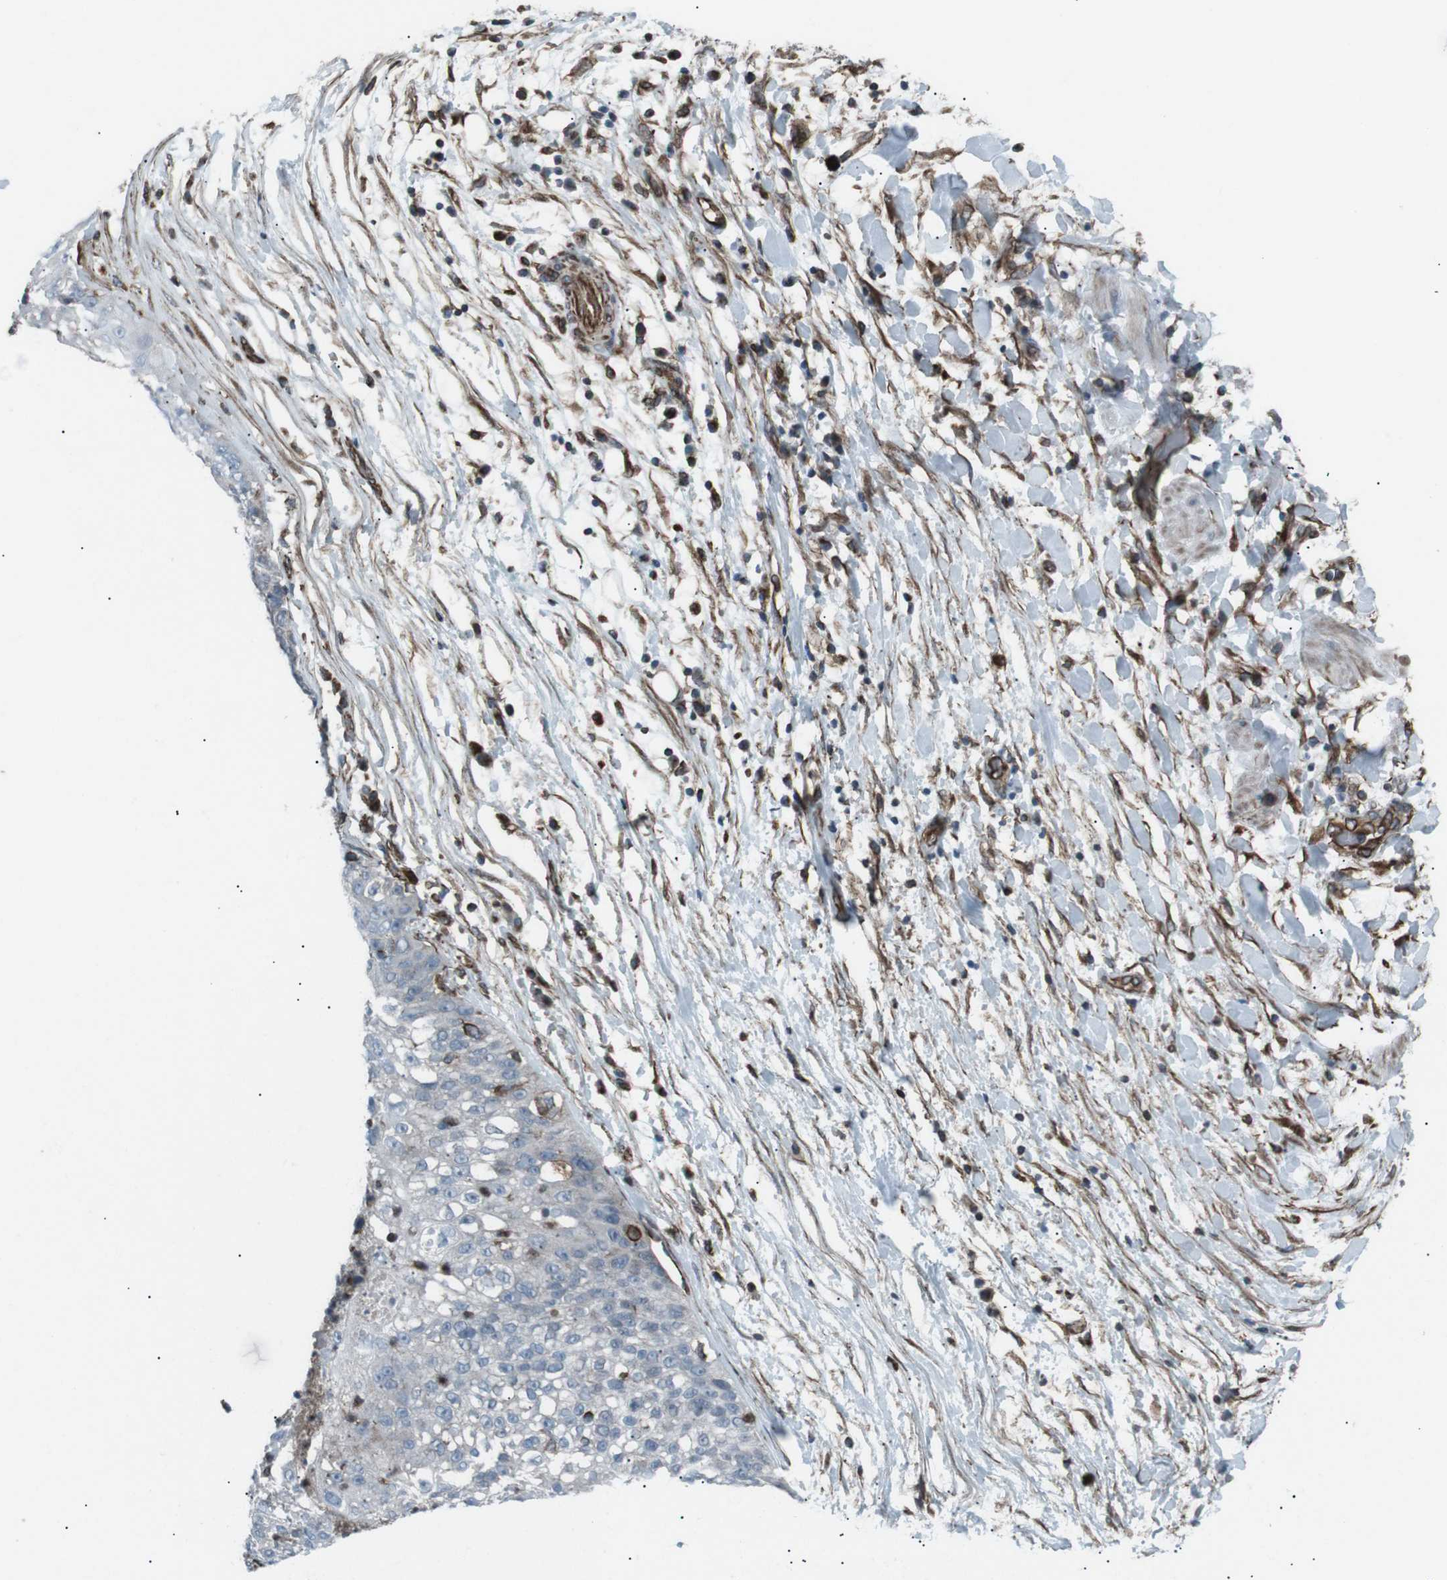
{"staining": {"intensity": "negative", "quantity": "none", "location": "none"}, "tissue": "lung cancer", "cell_type": "Tumor cells", "image_type": "cancer", "snomed": [{"axis": "morphology", "description": "Inflammation, NOS"}, {"axis": "morphology", "description": "Squamous cell carcinoma, NOS"}, {"axis": "topography", "description": "Lymph node"}, {"axis": "topography", "description": "Soft tissue"}, {"axis": "topography", "description": "Lung"}], "caption": "IHC image of human lung cancer stained for a protein (brown), which exhibits no staining in tumor cells. (Brightfield microscopy of DAB (3,3'-diaminobenzidine) immunohistochemistry (IHC) at high magnification).", "gene": "TMEM141", "patient": {"sex": "male", "age": 66}}